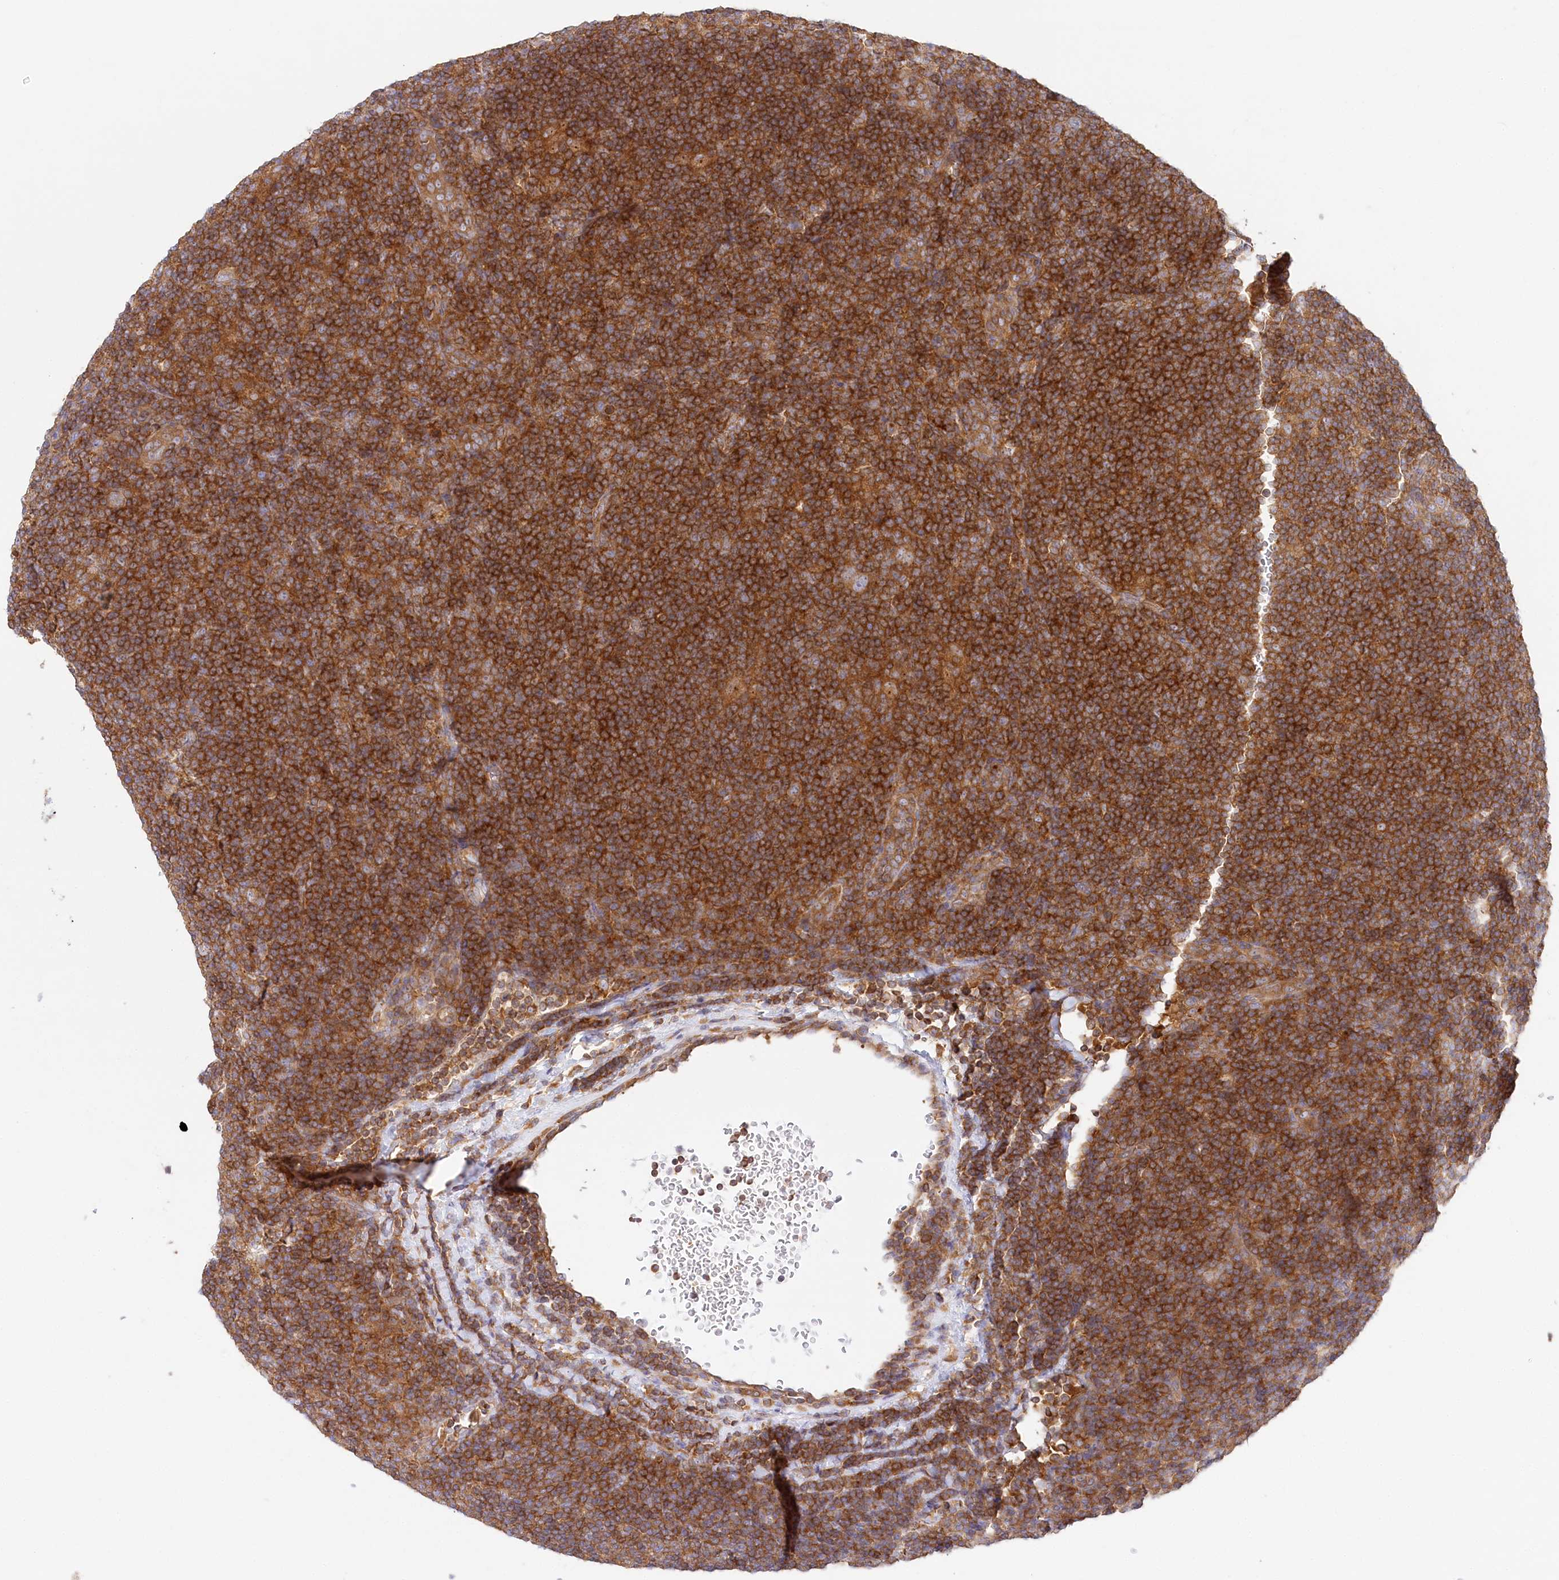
{"staining": {"intensity": "moderate", "quantity": ">75%", "location": "cytoplasmic/membranous"}, "tissue": "lymphoma", "cell_type": "Tumor cells", "image_type": "cancer", "snomed": [{"axis": "morphology", "description": "Hodgkin's disease, NOS"}, {"axis": "topography", "description": "Lymph node"}], "caption": "Hodgkin's disease stained with a protein marker shows moderate staining in tumor cells.", "gene": "ABRAXAS2", "patient": {"sex": "female", "age": 57}}